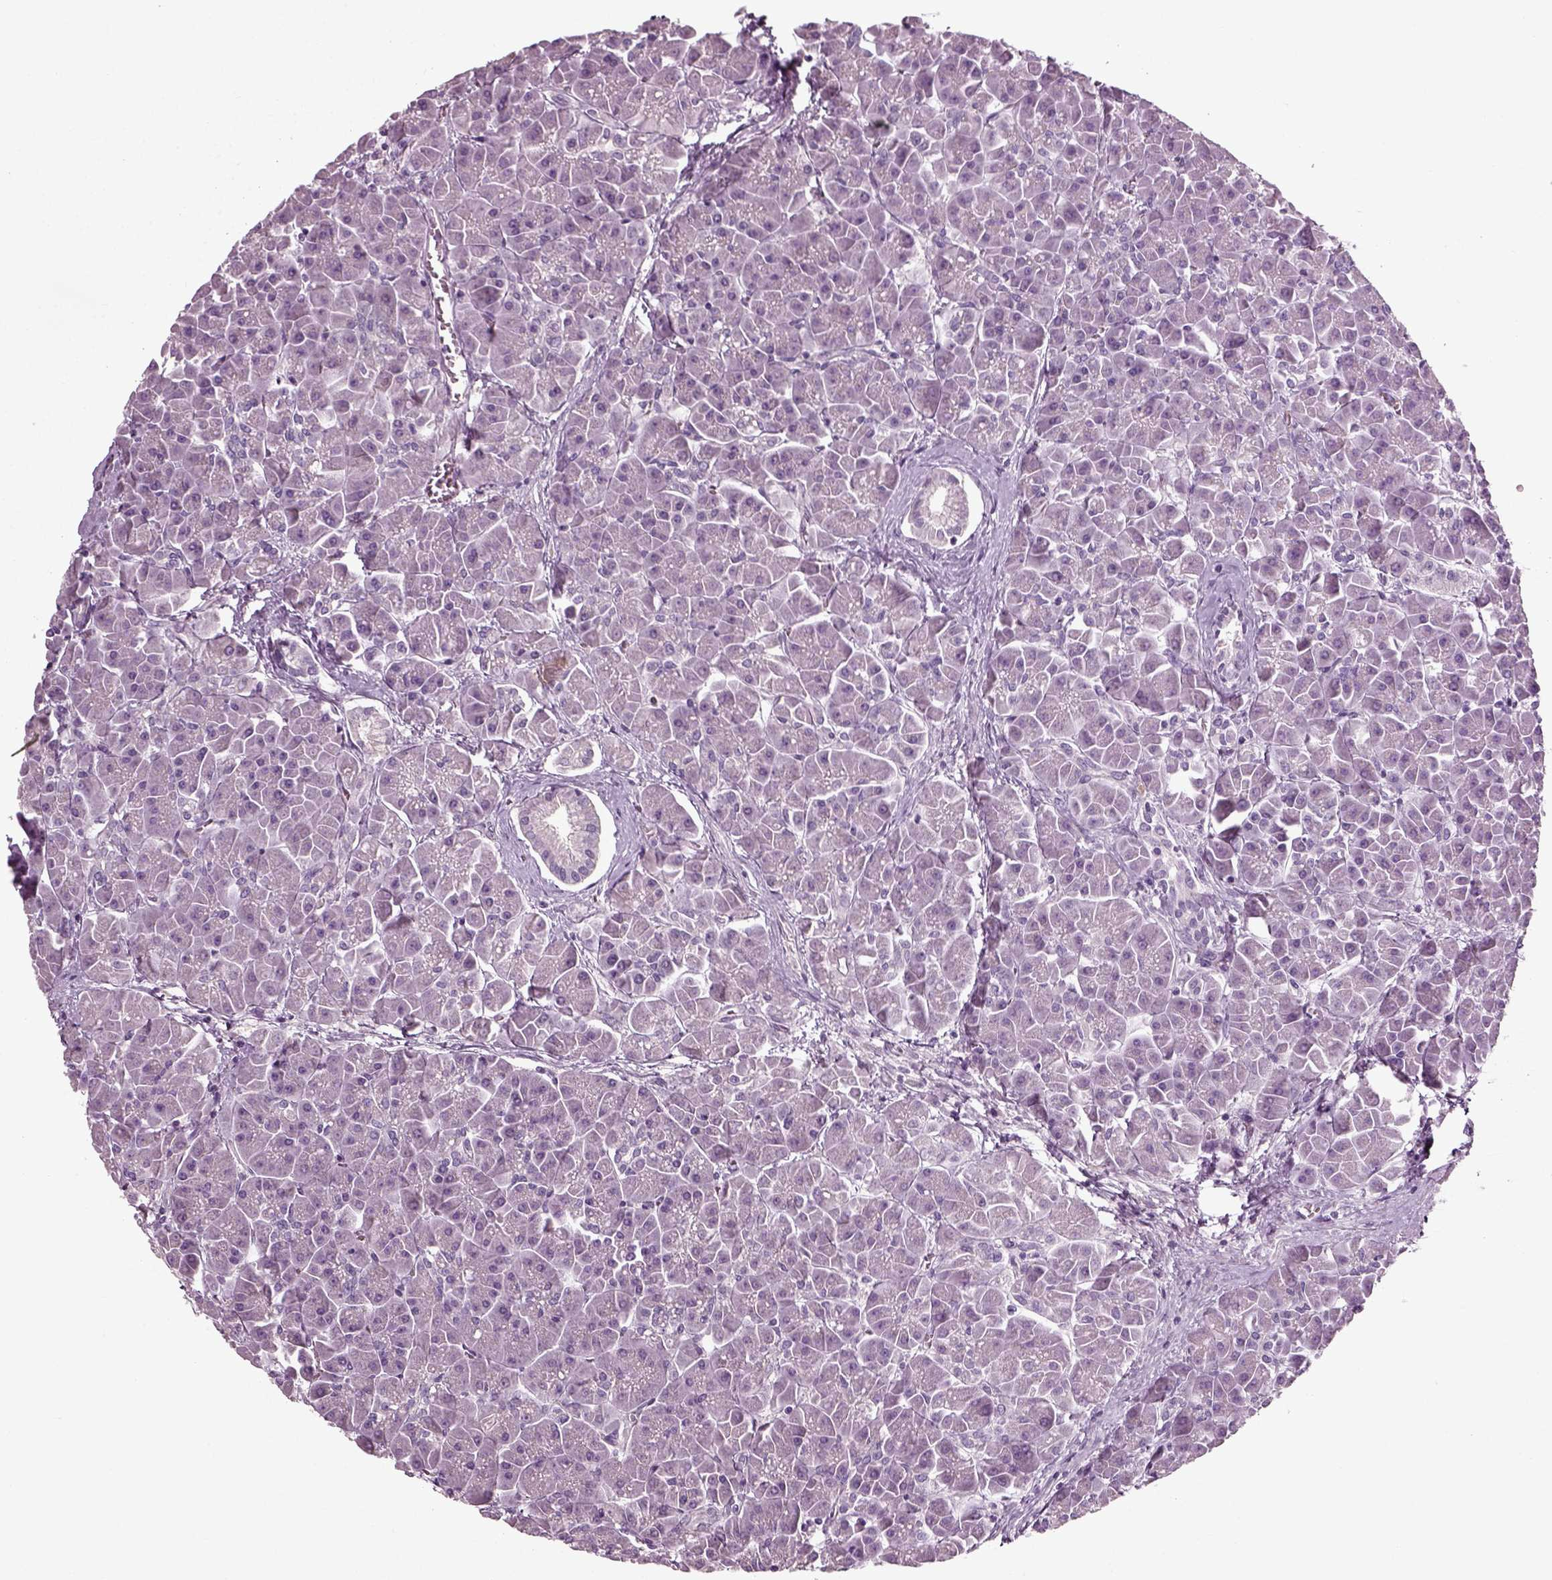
{"staining": {"intensity": "negative", "quantity": "none", "location": "none"}, "tissue": "pancreas", "cell_type": "Exocrine glandular cells", "image_type": "normal", "snomed": [{"axis": "morphology", "description": "Normal tissue, NOS"}, {"axis": "topography", "description": "Pancreas"}], "caption": "Protein analysis of benign pancreas reveals no significant positivity in exocrine glandular cells.", "gene": "DEFB118", "patient": {"sex": "male", "age": 70}}